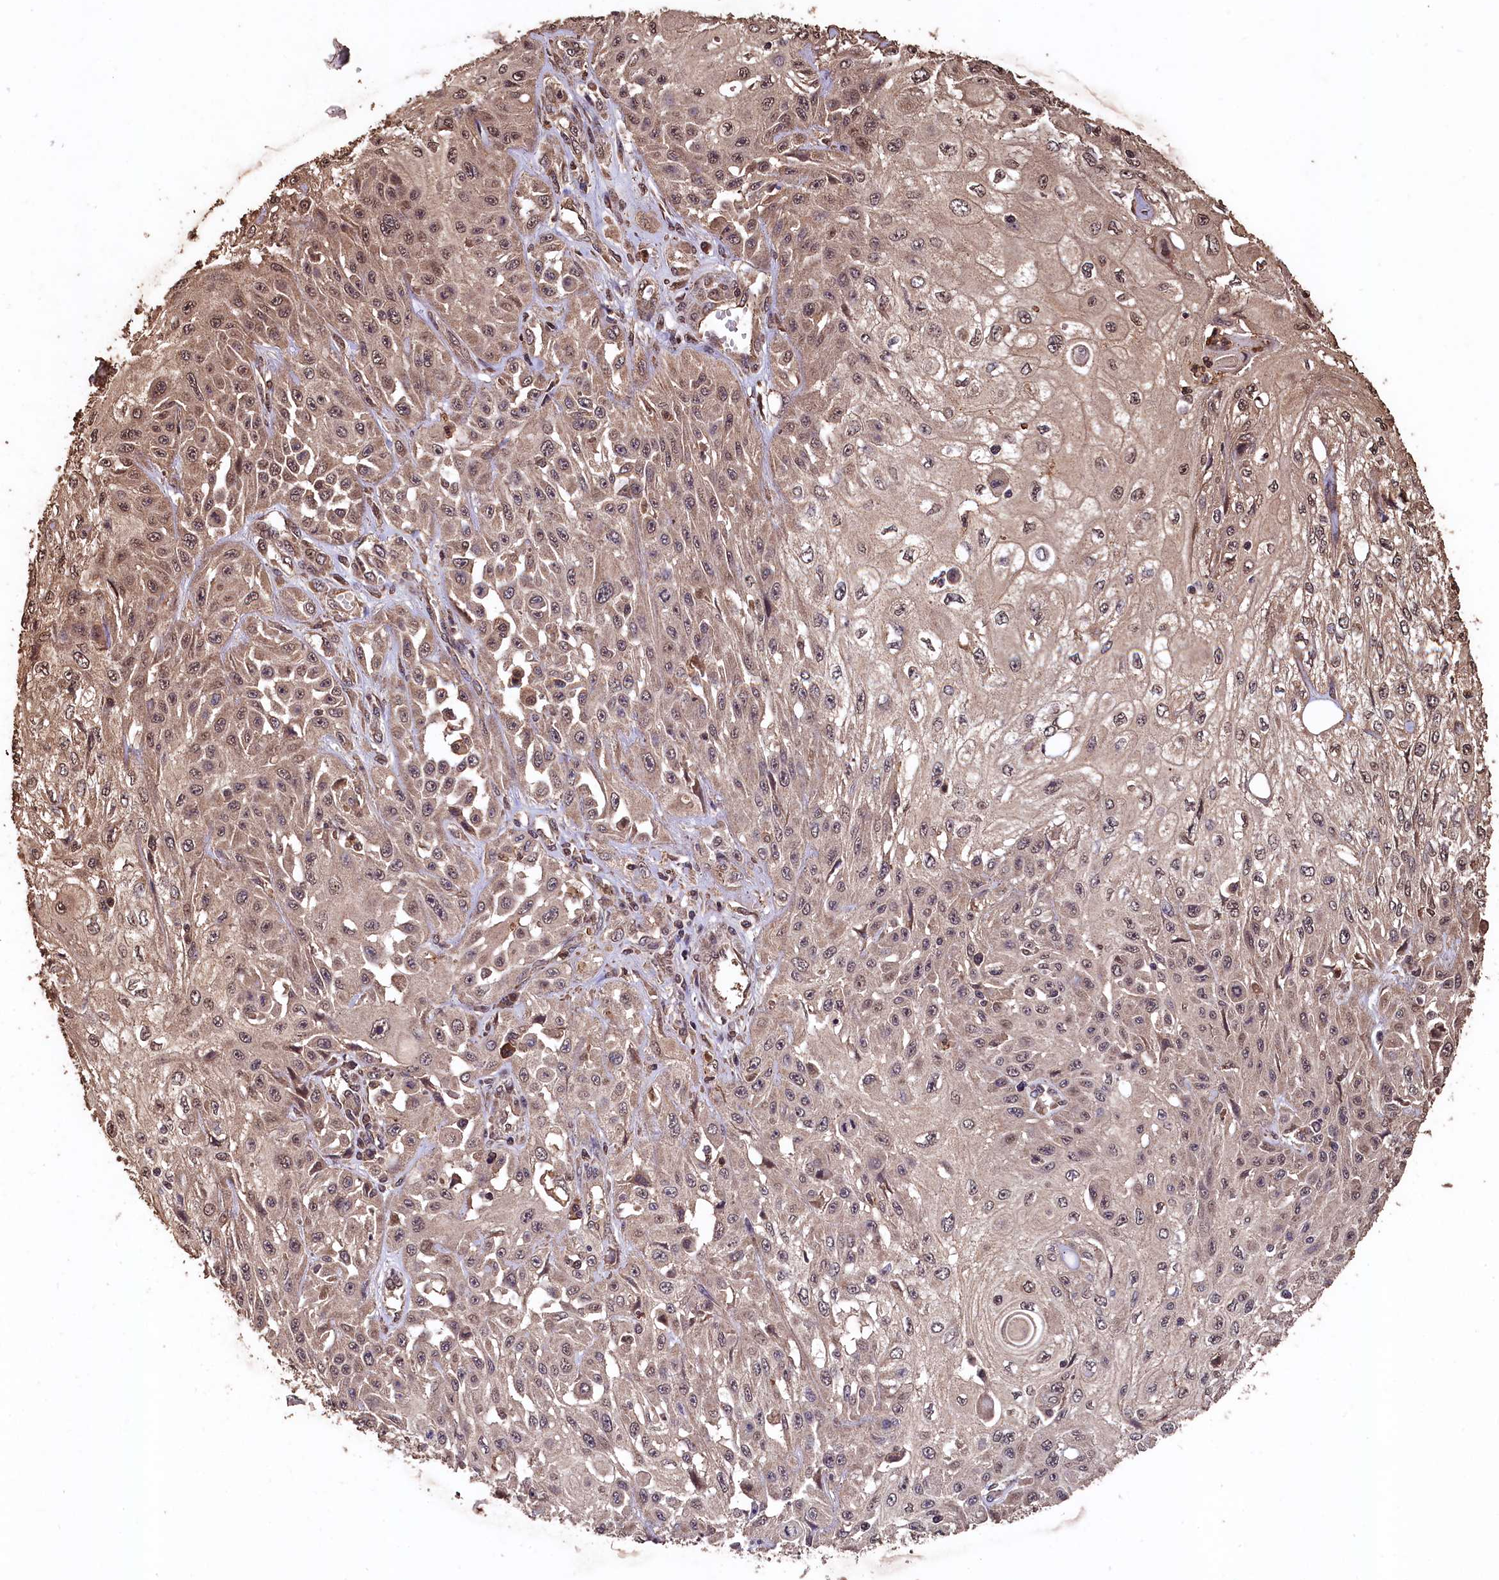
{"staining": {"intensity": "weak", "quantity": ">75%", "location": "cytoplasmic/membranous,nuclear"}, "tissue": "skin cancer", "cell_type": "Tumor cells", "image_type": "cancer", "snomed": [{"axis": "morphology", "description": "Squamous cell carcinoma, NOS"}, {"axis": "morphology", "description": "Squamous cell carcinoma, metastatic, NOS"}, {"axis": "topography", "description": "Skin"}, {"axis": "topography", "description": "Lymph node"}], "caption": "Weak cytoplasmic/membranous and nuclear protein positivity is identified in approximately >75% of tumor cells in skin cancer (squamous cell carcinoma).", "gene": "CEP57L1", "patient": {"sex": "male", "age": 75}}